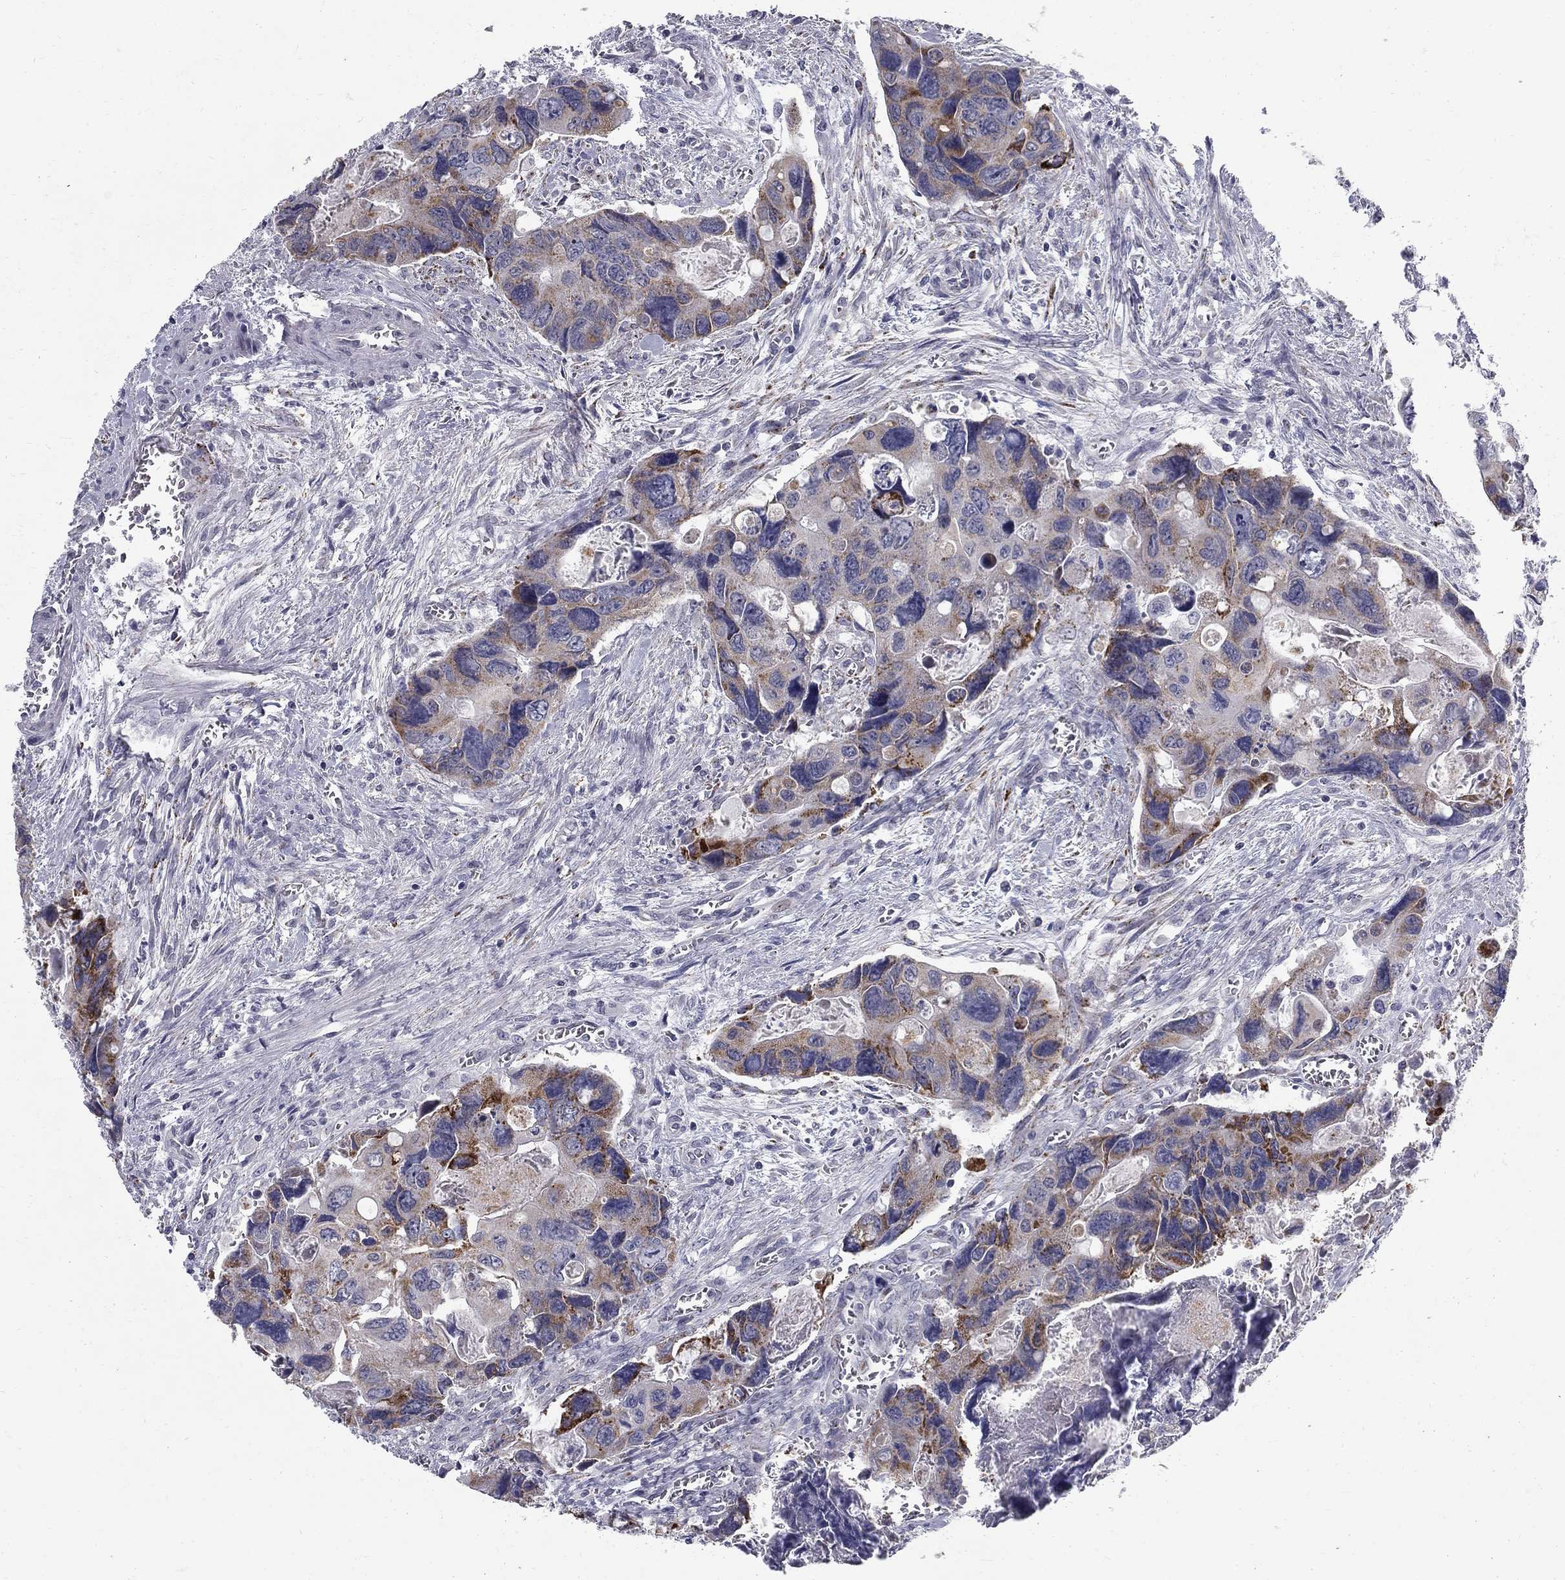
{"staining": {"intensity": "moderate", "quantity": "25%-75%", "location": "cytoplasmic/membranous"}, "tissue": "colorectal cancer", "cell_type": "Tumor cells", "image_type": "cancer", "snomed": [{"axis": "morphology", "description": "Adenocarcinoma, NOS"}, {"axis": "topography", "description": "Rectum"}], "caption": "Immunohistochemical staining of colorectal cancer (adenocarcinoma) reveals medium levels of moderate cytoplasmic/membranous expression in approximately 25%-75% of tumor cells.", "gene": "CLIC6", "patient": {"sex": "male", "age": 62}}